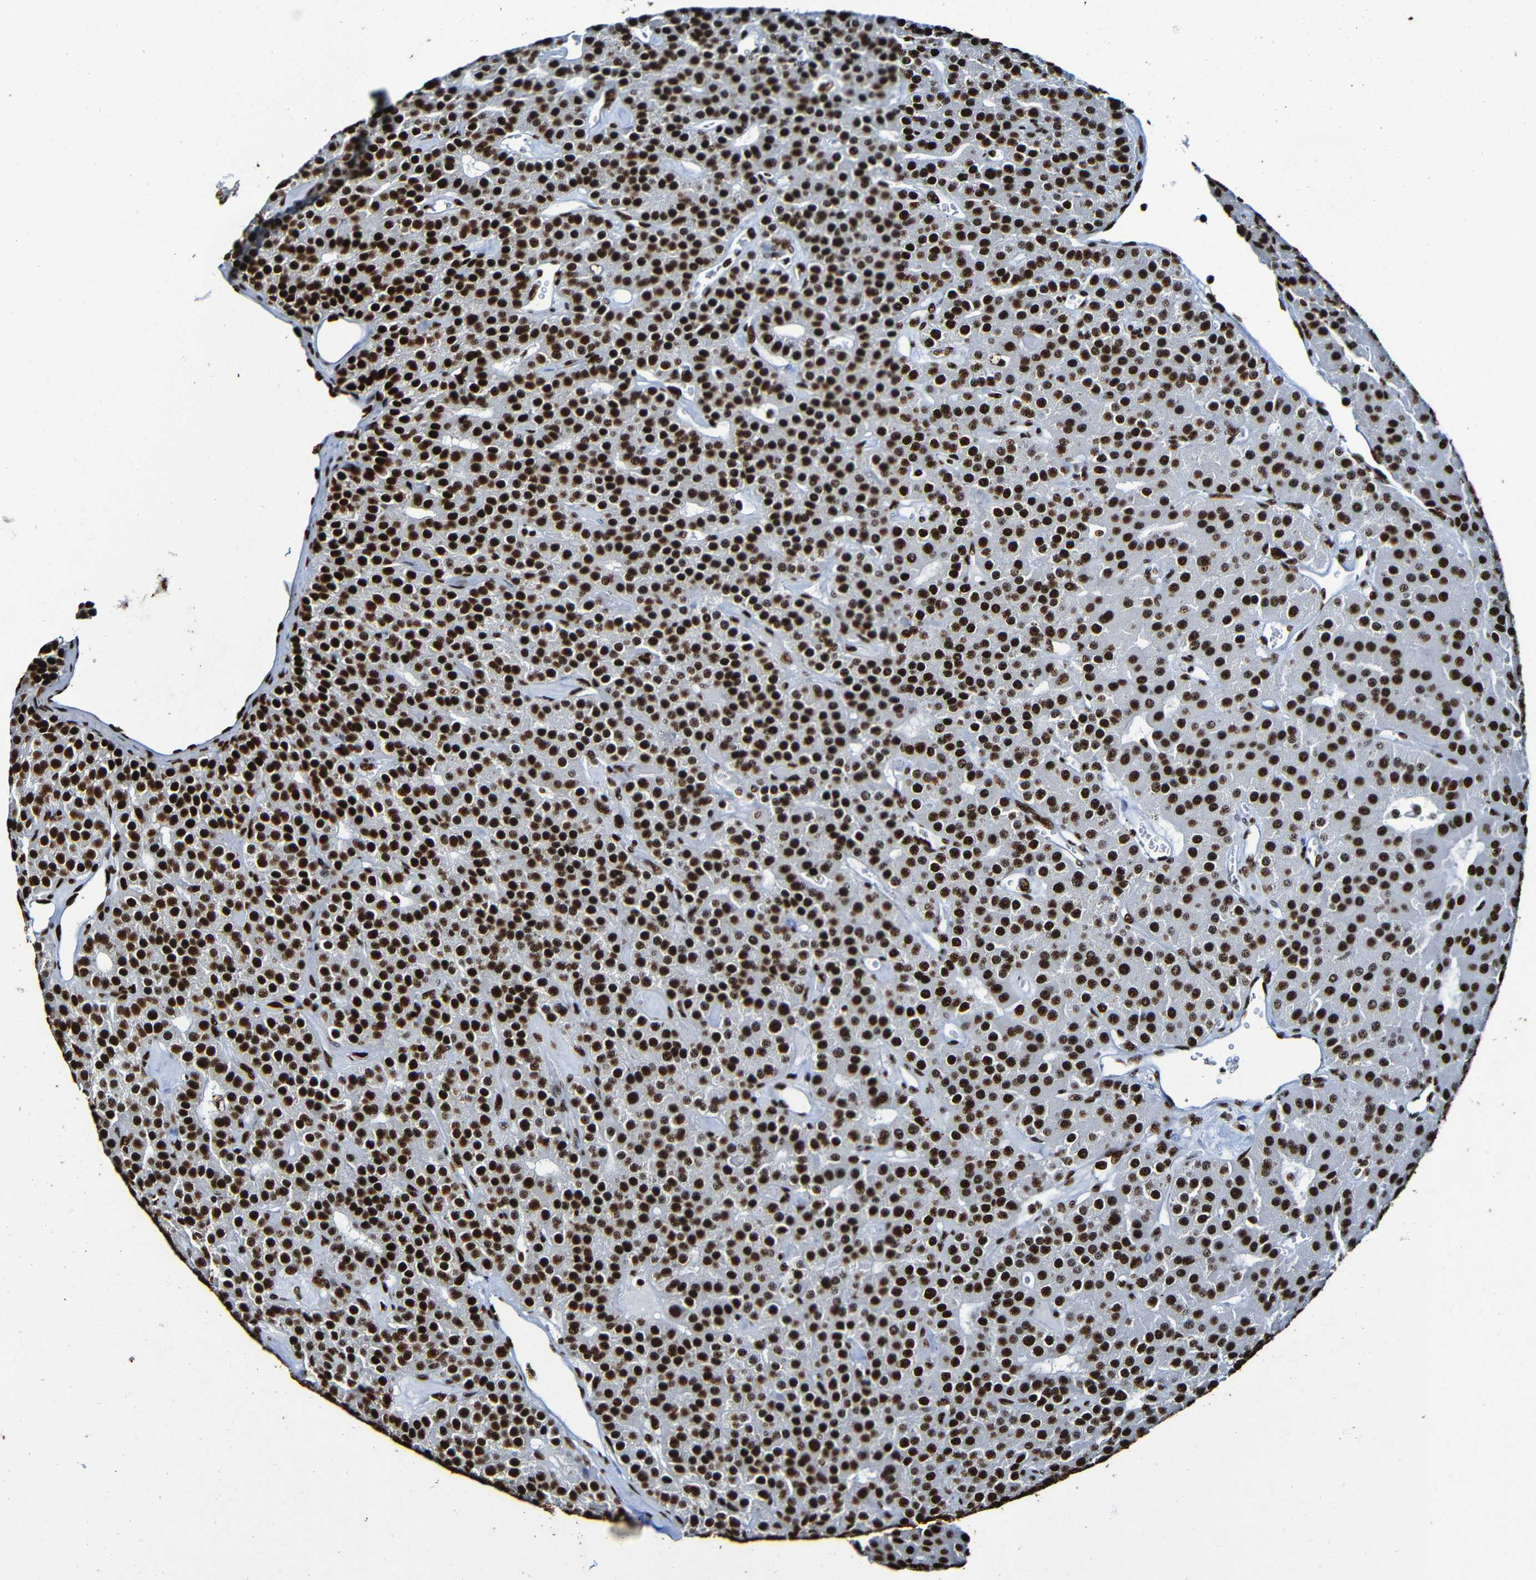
{"staining": {"intensity": "strong", "quantity": ">75%", "location": "nuclear"}, "tissue": "parathyroid gland", "cell_type": "Glandular cells", "image_type": "normal", "snomed": [{"axis": "morphology", "description": "Normal tissue, NOS"}, {"axis": "morphology", "description": "Adenoma, NOS"}, {"axis": "topography", "description": "Parathyroid gland"}], "caption": "IHC staining of benign parathyroid gland, which reveals high levels of strong nuclear staining in approximately >75% of glandular cells indicating strong nuclear protein positivity. The staining was performed using DAB (3,3'-diaminobenzidine) (brown) for protein detection and nuclei were counterstained in hematoxylin (blue).", "gene": "SRSF3", "patient": {"sex": "female", "age": 86}}